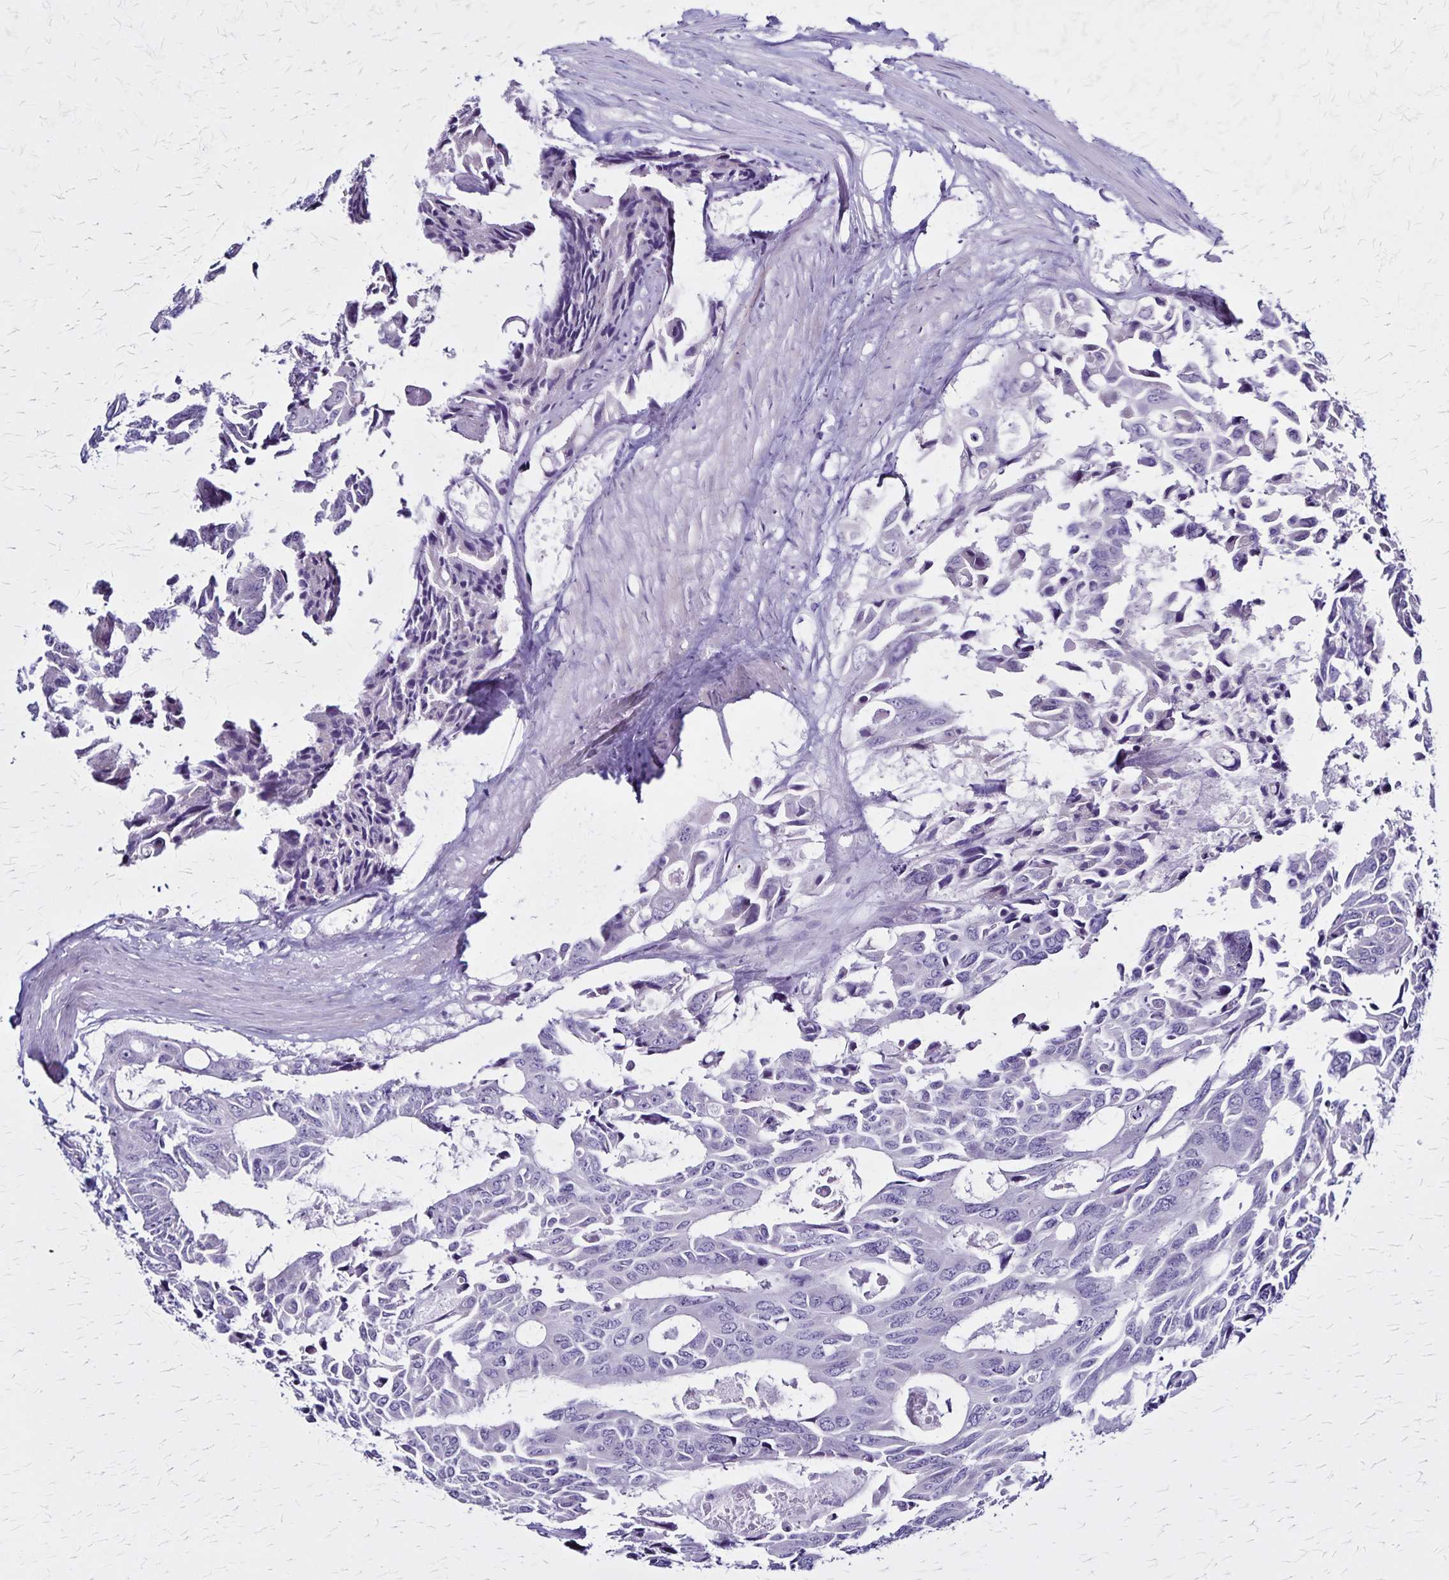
{"staining": {"intensity": "negative", "quantity": "none", "location": "none"}, "tissue": "colorectal cancer", "cell_type": "Tumor cells", "image_type": "cancer", "snomed": [{"axis": "morphology", "description": "Adenocarcinoma, NOS"}, {"axis": "topography", "description": "Rectum"}], "caption": "Photomicrograph shows no significant protein positivity in tumor cells of colorectal cancer.", "gene": "PLXNA4", "patient": {"sex": "male", "age": 76}}